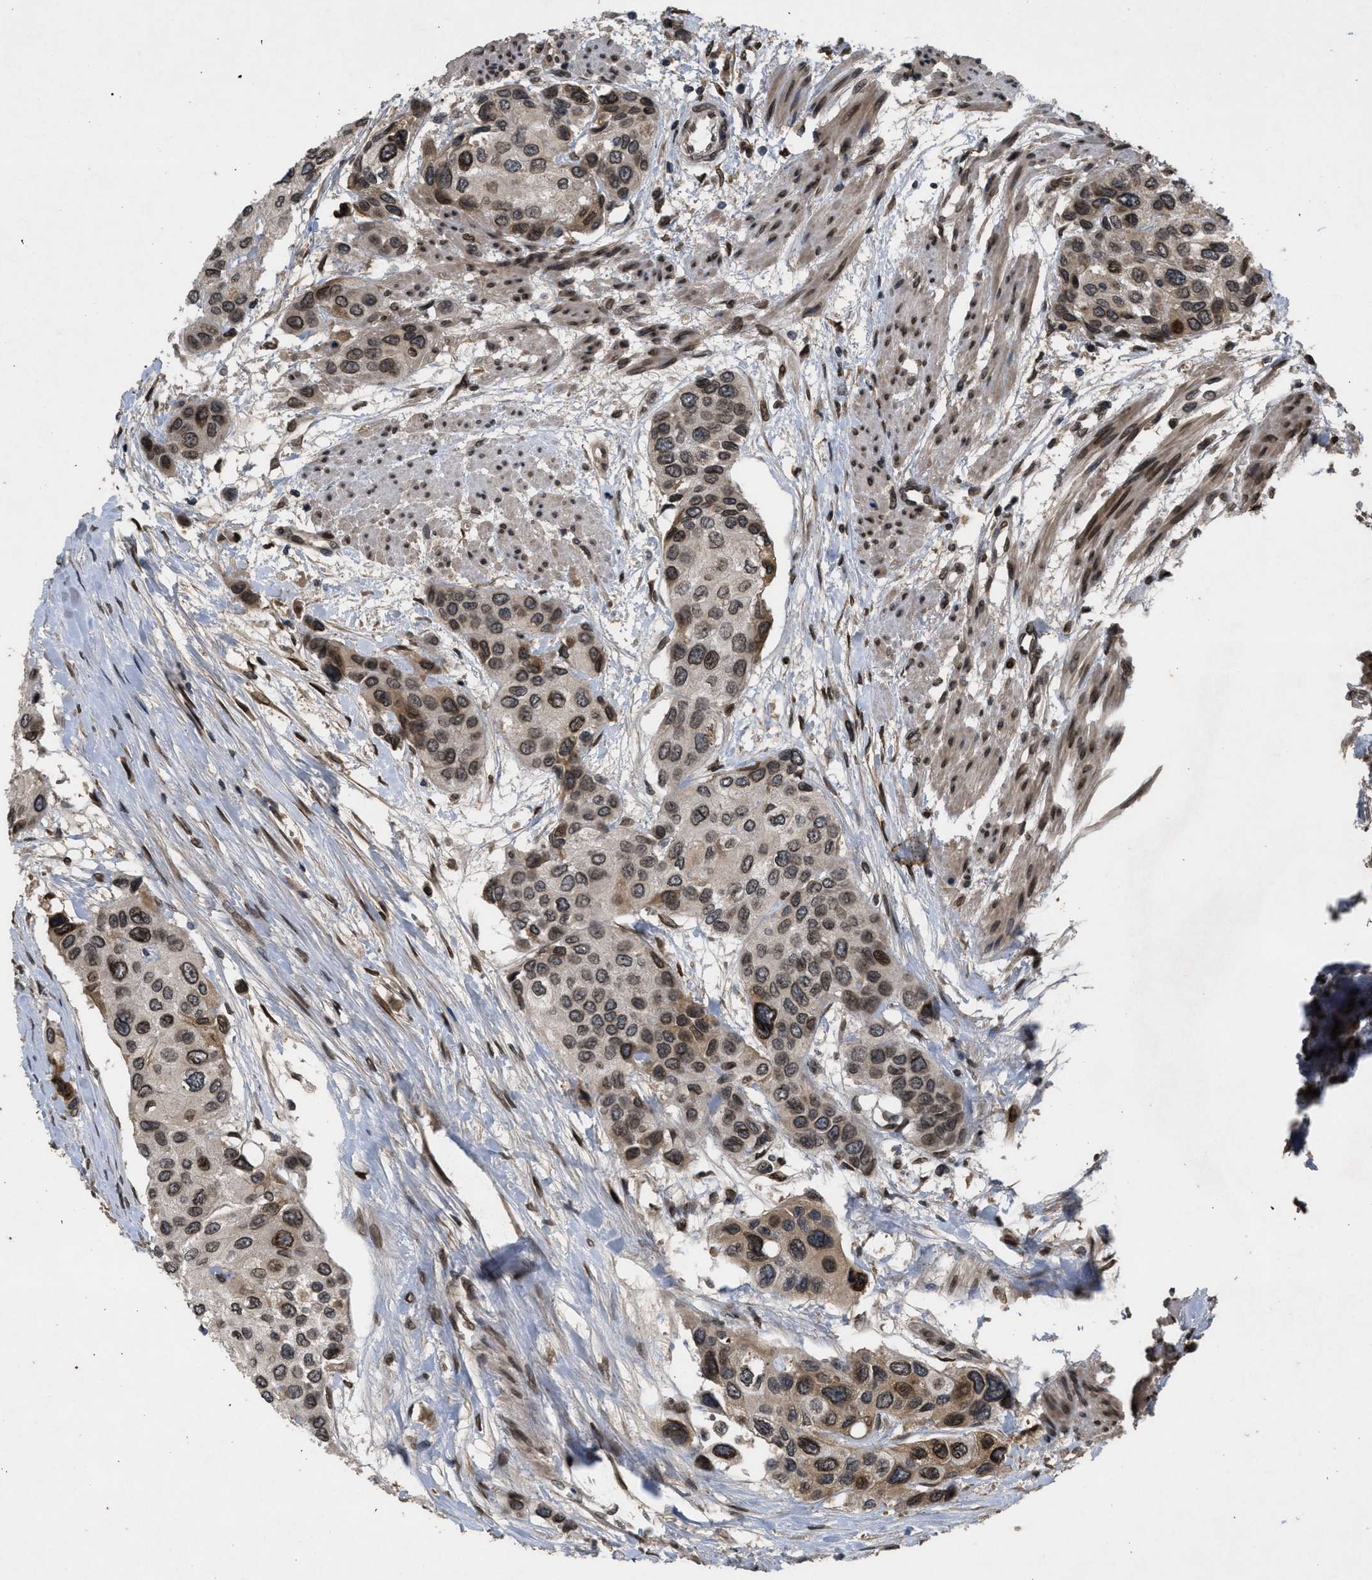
{"staining": {"intensity": "moderate", "quantity": ">75%", "location": "cytoplasmic/membranous,nuclear"}, "tissue": "urothelial cancer", "cell_type": "Tumor cells", "image_type": "cancer", "snomed": [{"axis": "morphology", "description": "Urothelial carcinoma, High grade"}, {"axis": "topography", "description": "Urinary bladder"}], "caption": "Human high-grade urothelial carcinoma stained with a brown dye exhibits moderate cytoplasmic/membranous and nuclear positive positivity in approximately >75% of tumor cells.", "gene": "CRY1", "patient": {"sex": "female", "age": 56}}